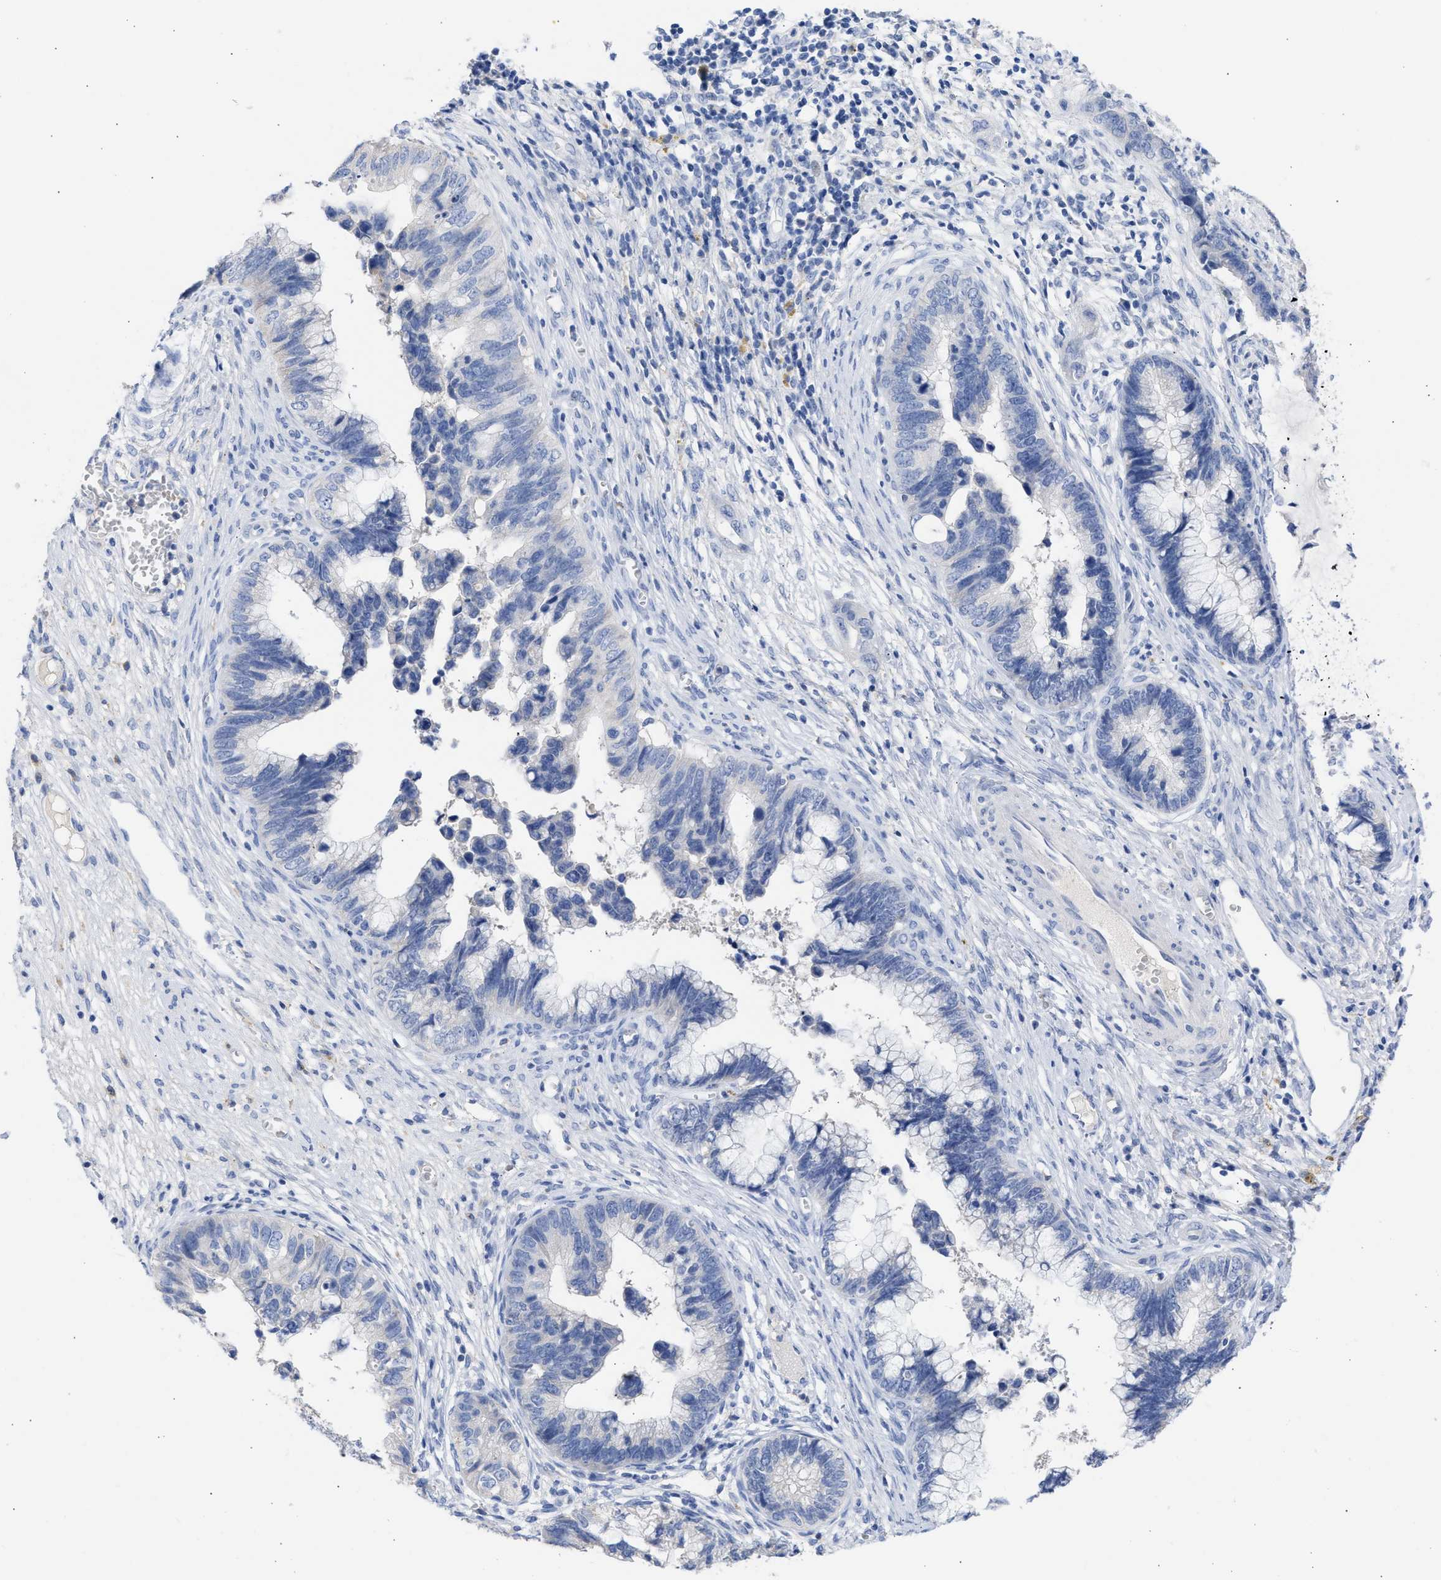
{"staining": {"intensity": "negative", "quantity": "none", "location": "none"}, "tissue": "cervical cancer", "cell_type": "Tumor cells", "image_type": "cancer", "snomed": [{"axis": "morphology", "description": "Adenocarcinoma, NOS"}, {"axis": "topography", "description": "Cervix"}], "caption": "A high-resolution image shows IHC staining of cervical cancer, which demonstrates no significant staining in tumor cells.", "gene": "RSPH1", "patient": {"sex": "female", "age": 44}}